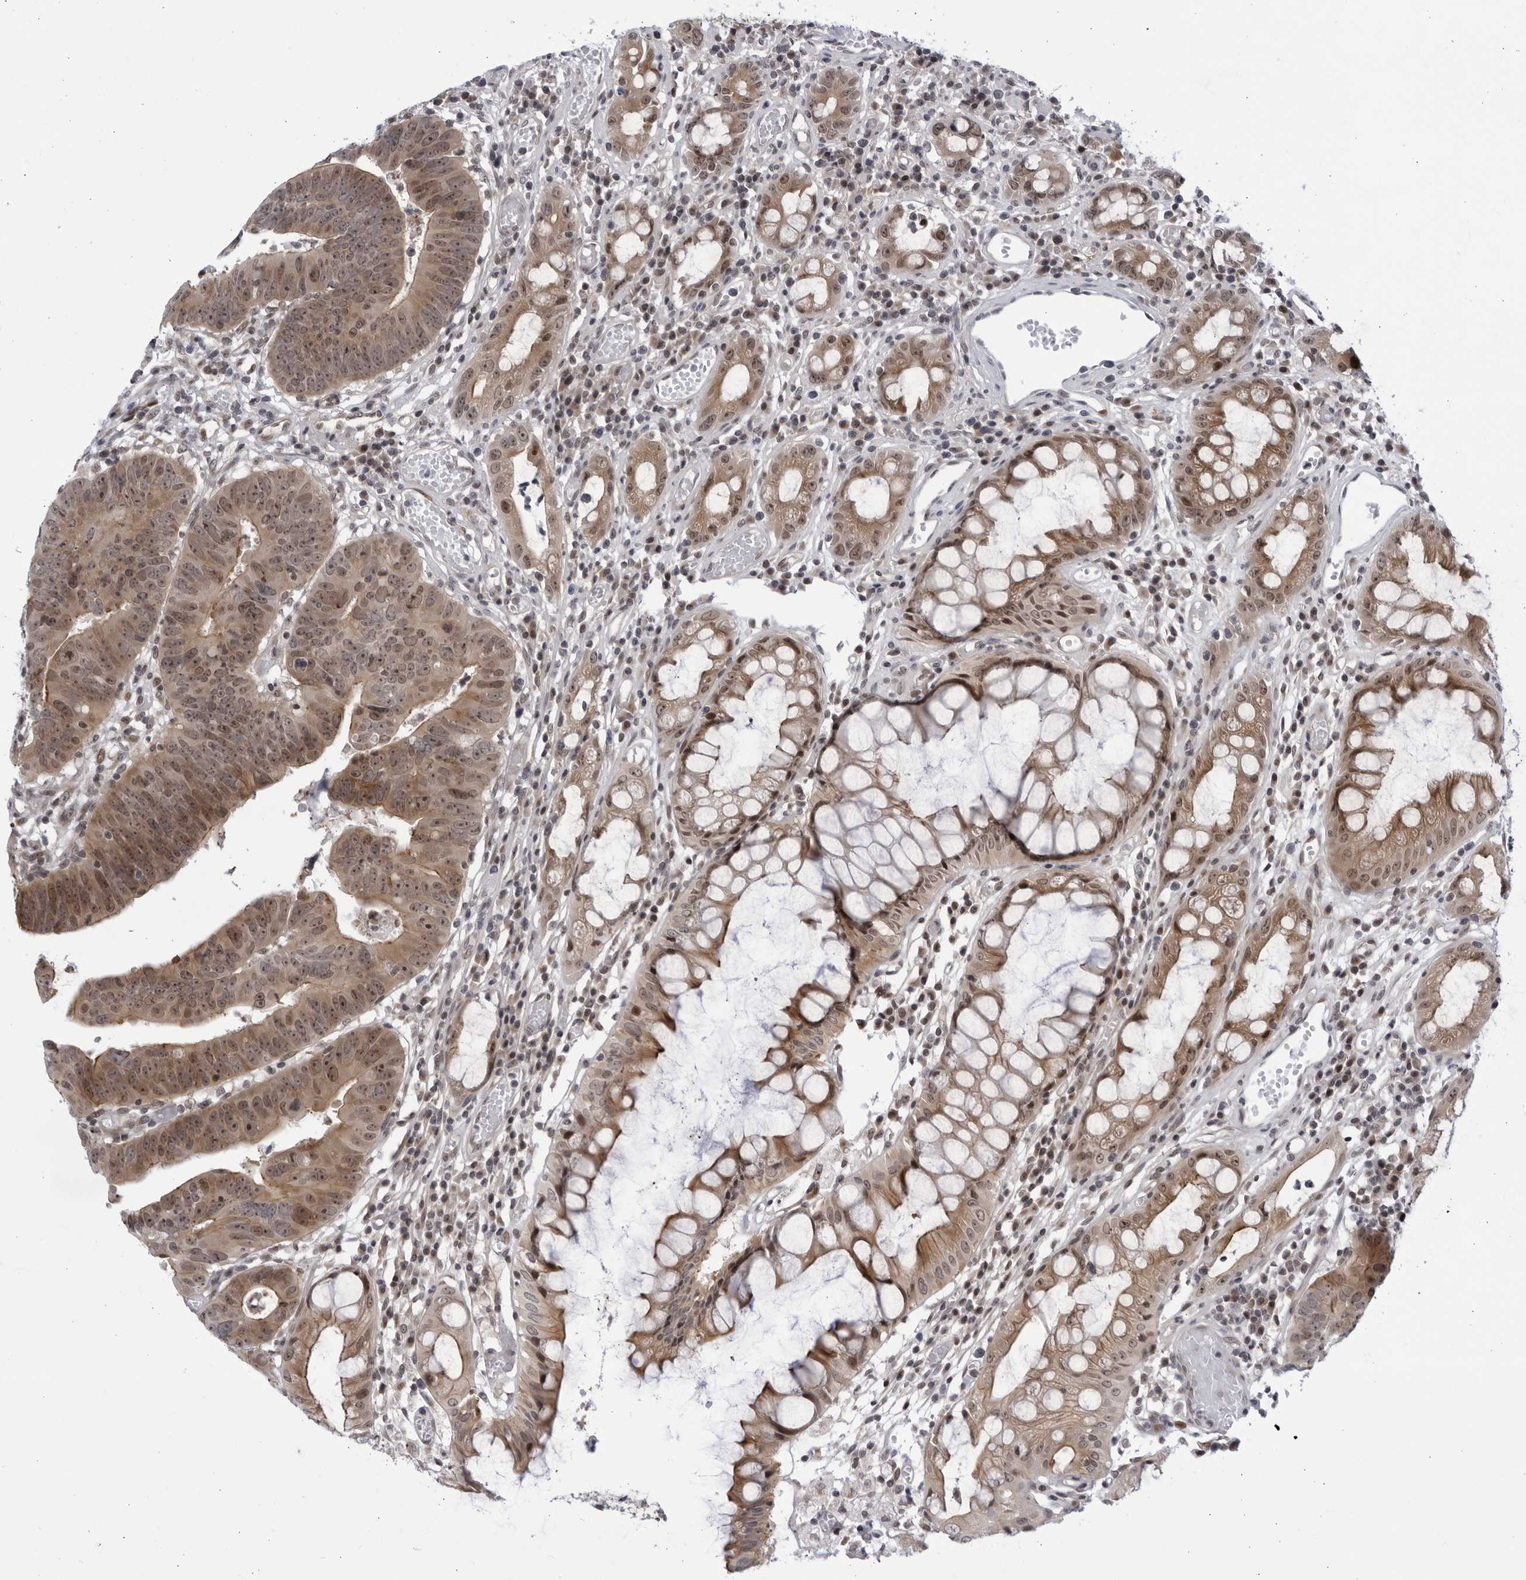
{"staining": {"intensity": "moderate", "quantity": ">75%", "location": "cytoplasmic/membranous,nuclear"}, "tissue": "colorectal cancer", "cell_type": "Tumor cells", "image_type": "cancer", "snomed": [{"axis": "morphology", "description": "Adenocarcinoma, NOS"}, {"axis": "topography", "description": "Rectum"}], "caption": "Protein staining by IHC displays moderate cytoplasmic/membranous and nuclear expression in about >75% of tumor cells in colorectal cancer.", "gene": "ITGB3BP", "patient": {"sex": "female", "age": 65}}